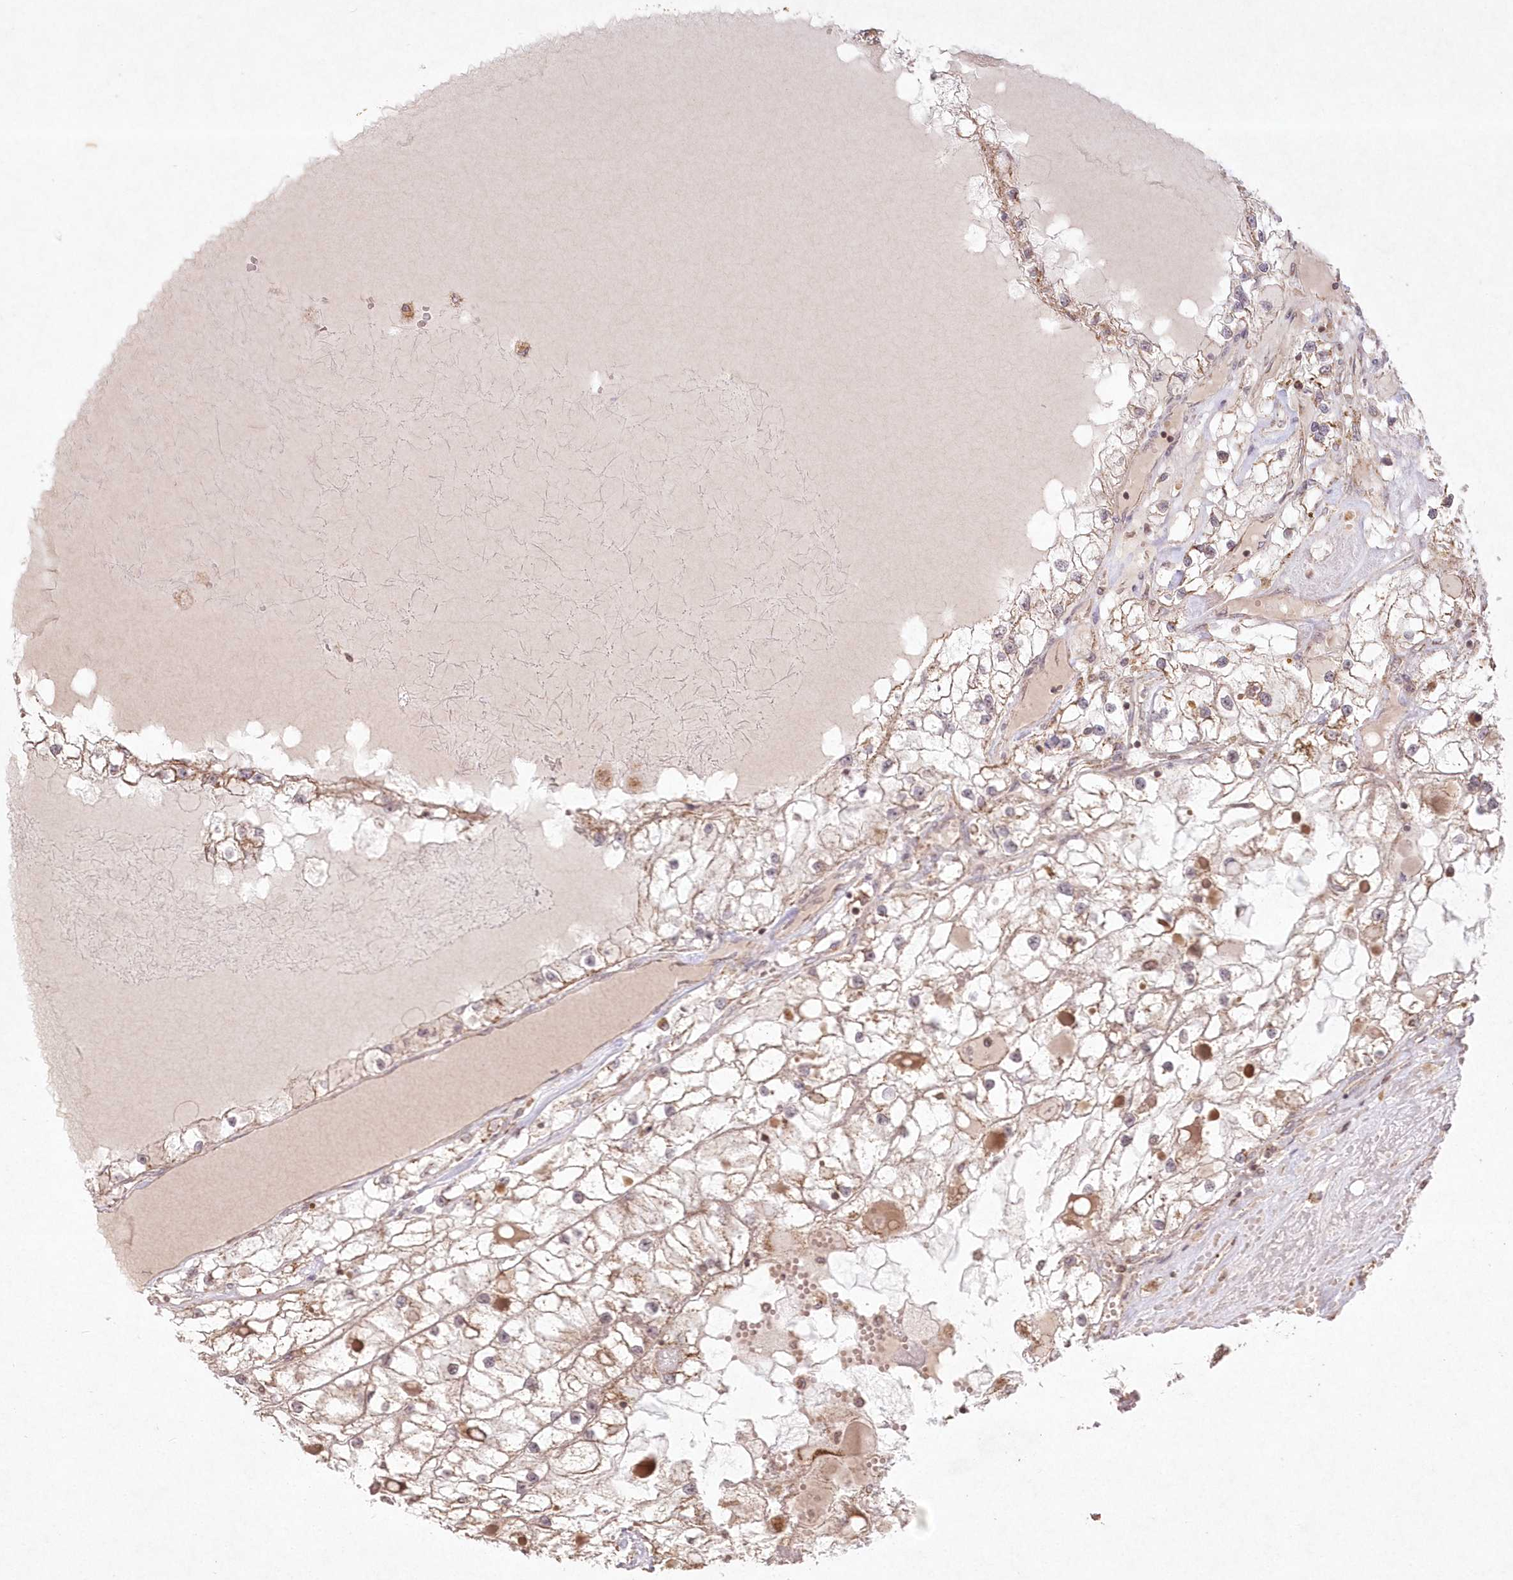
{"staining": {"intensity": "weak", "quantity": ">75%", "location": "cytoplasmic/membranous,nuclear"}, "tissue": "renal cancer", "cell_type": "Tumor cells", "image_type": "cancer", "snomed": [{"axis": "morphology", "description": "Adenocarcinoma, NOS"}, {"axis": "topography", "description": "Kidney"}], "caption": "This is a photomicrograph of immunohistochemistry (IHC) staining of renal cancer (adenocarcinoma), which shows weak positivity in the cytoplasmic/membranous and nuclear of tumor cells.", "gene": "LRPPRC", "patient": {"sex": "male", "age": 68}}